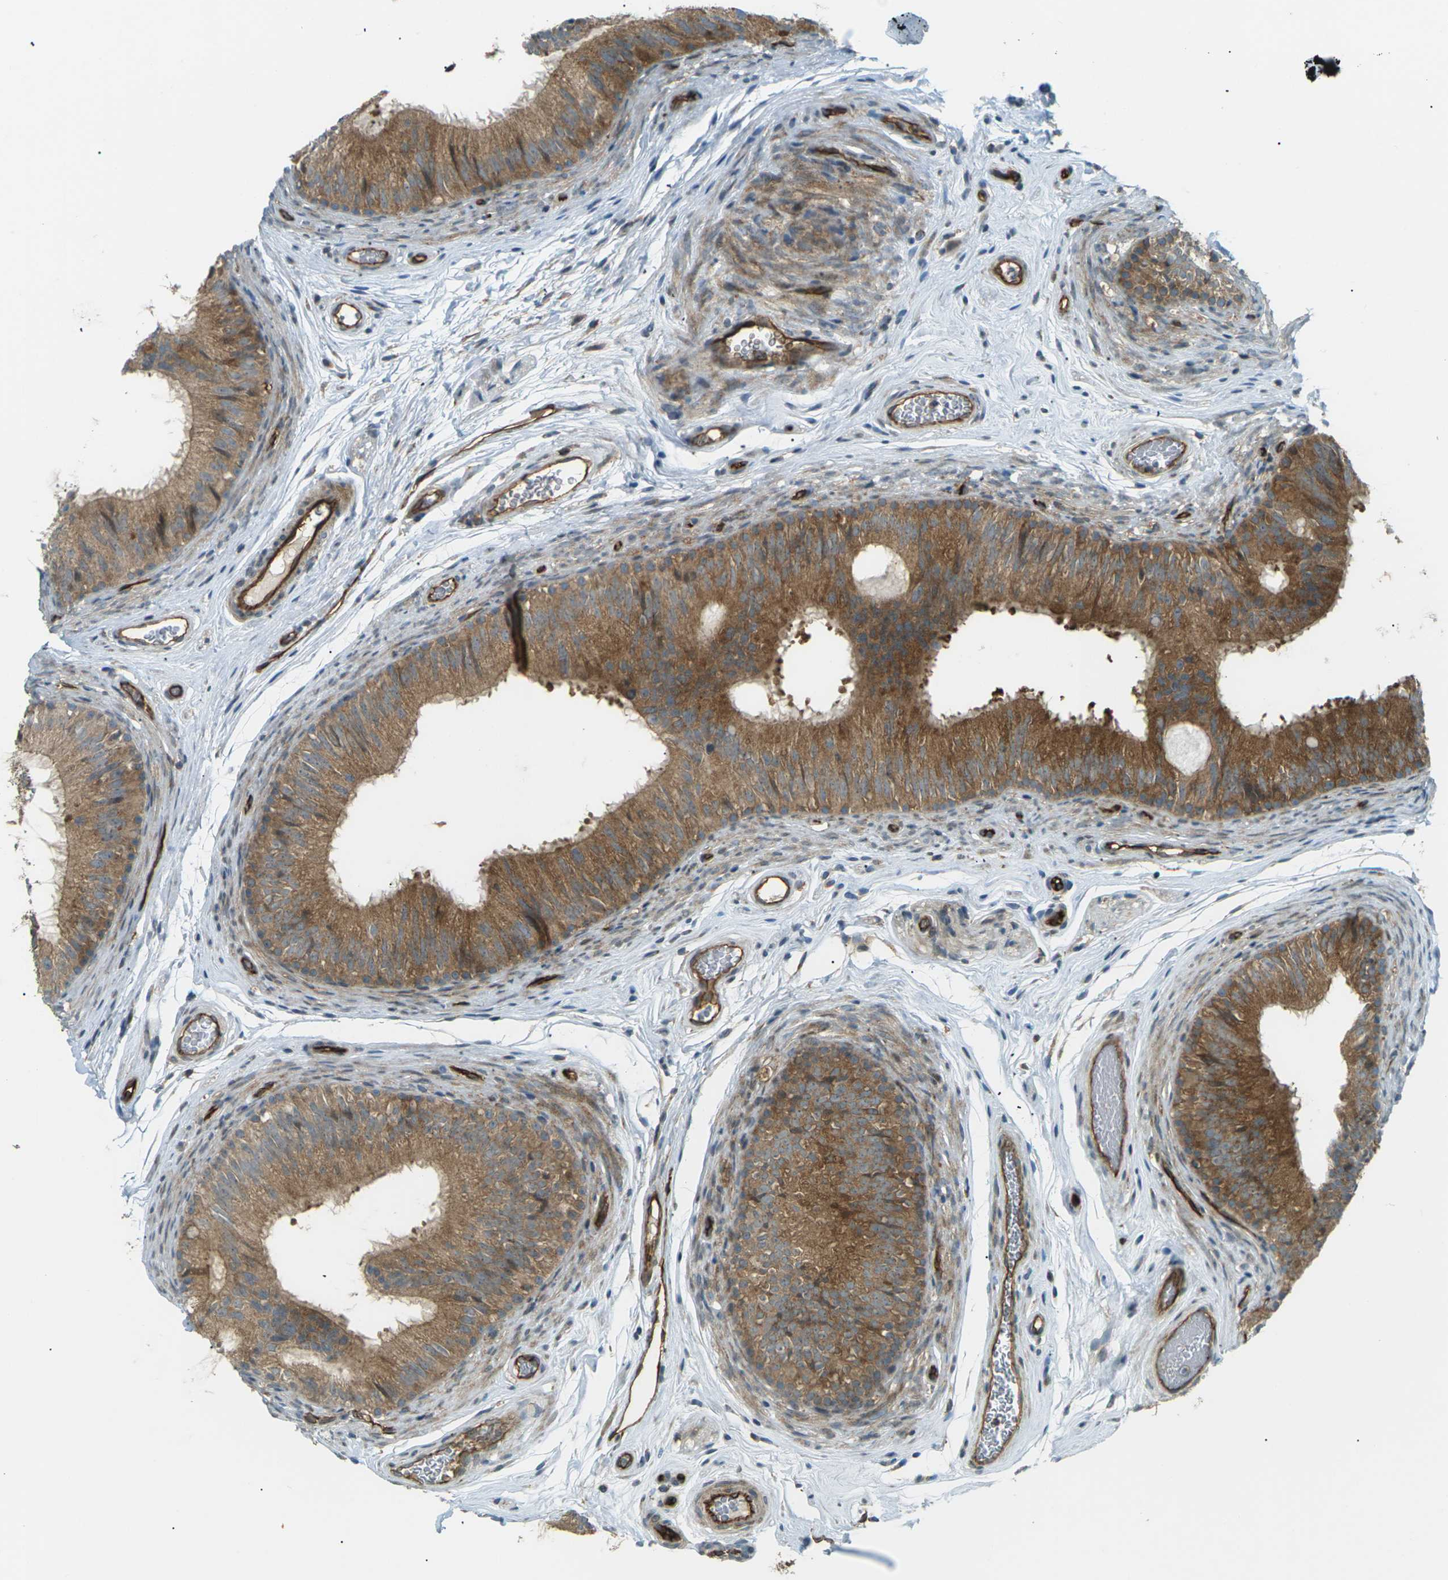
{"staining": {"intensity": "moderate", "quantity": ">75%", "location": "cytoplasmic/membranous"}, "tissue": "epididymis", "cell_type": "Glandular cells", "image_type": "normal", "snomed": [{"axis": "morphology", "description": "Normal tissue, NOS"}, {"axis": "topography", "description": "Epididymis"}], "caption": "Glandular cells show medium levels of moderate cytoplasmic/membranous positivity in approximately >75% of cells in normal human epididymis. The staining was performed using DAB, with brown indicating positive protein expression. Nuclei are stained blue with hematoxylin.", "gene": "S1PR1", "patient": {"sex": "male", "age": 36}}